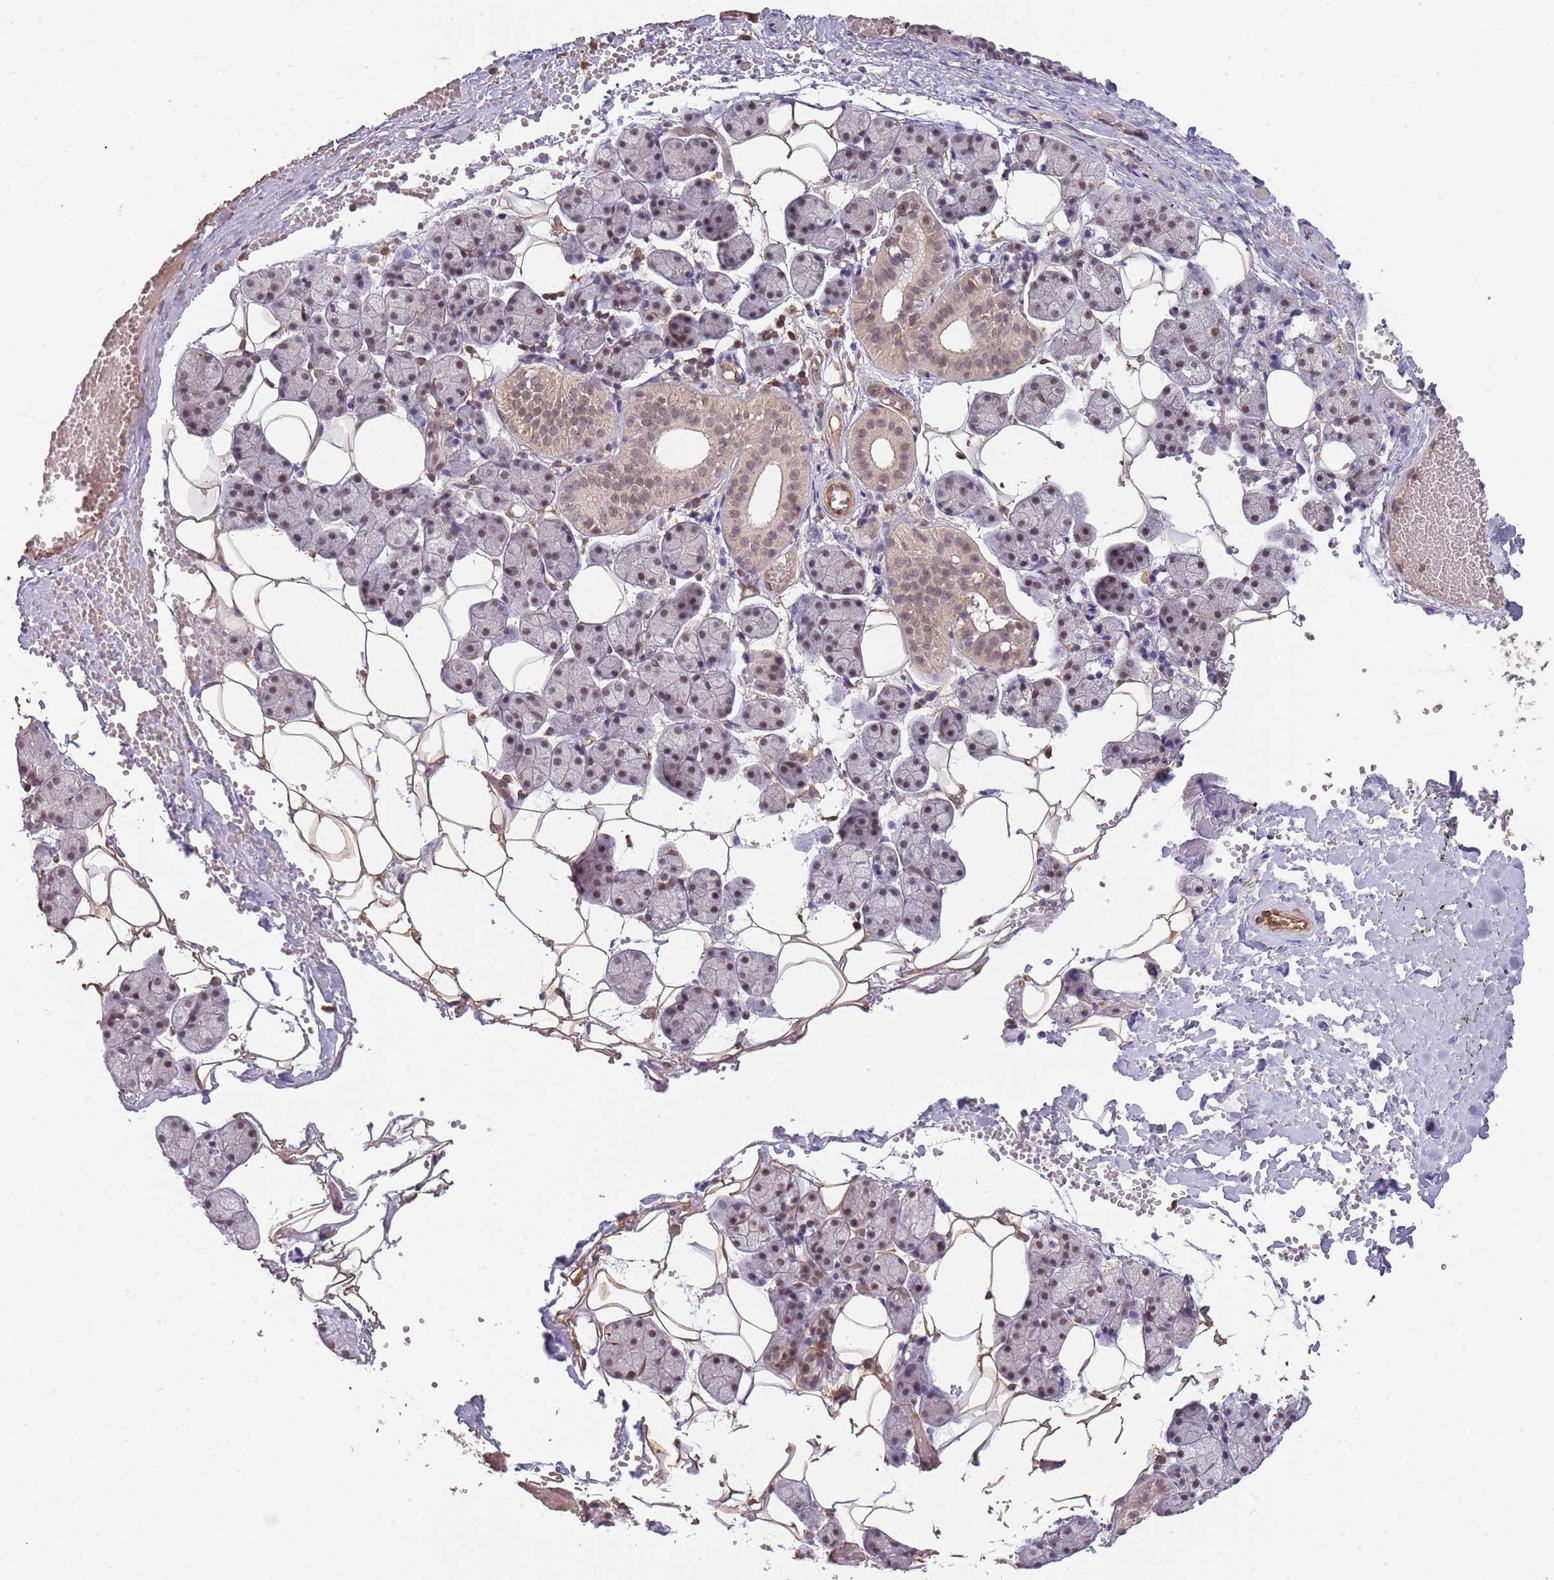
{"staining": {"intensity": "moderate", "quantity": "25%-75%", "location": "nuclear"}, "tissue": "salivary gland", "cell_type": "Glandular cells", "image_type": "normal", "snomed": [{"axis": "morphology", "description": "Normal tissue, NOS"}, {"axis": "topography", "description": "Salivary gland"}], "caption": "Glandular cells reveal medium levels of moderate nuclear staining in approximately 25%-75% of cells in unremarkable salivary gland. (Brightfield microscopy of DAB IHC at high magnification).", "gene": "SURF2", "patient": {"sex": "female", "age": 33}}